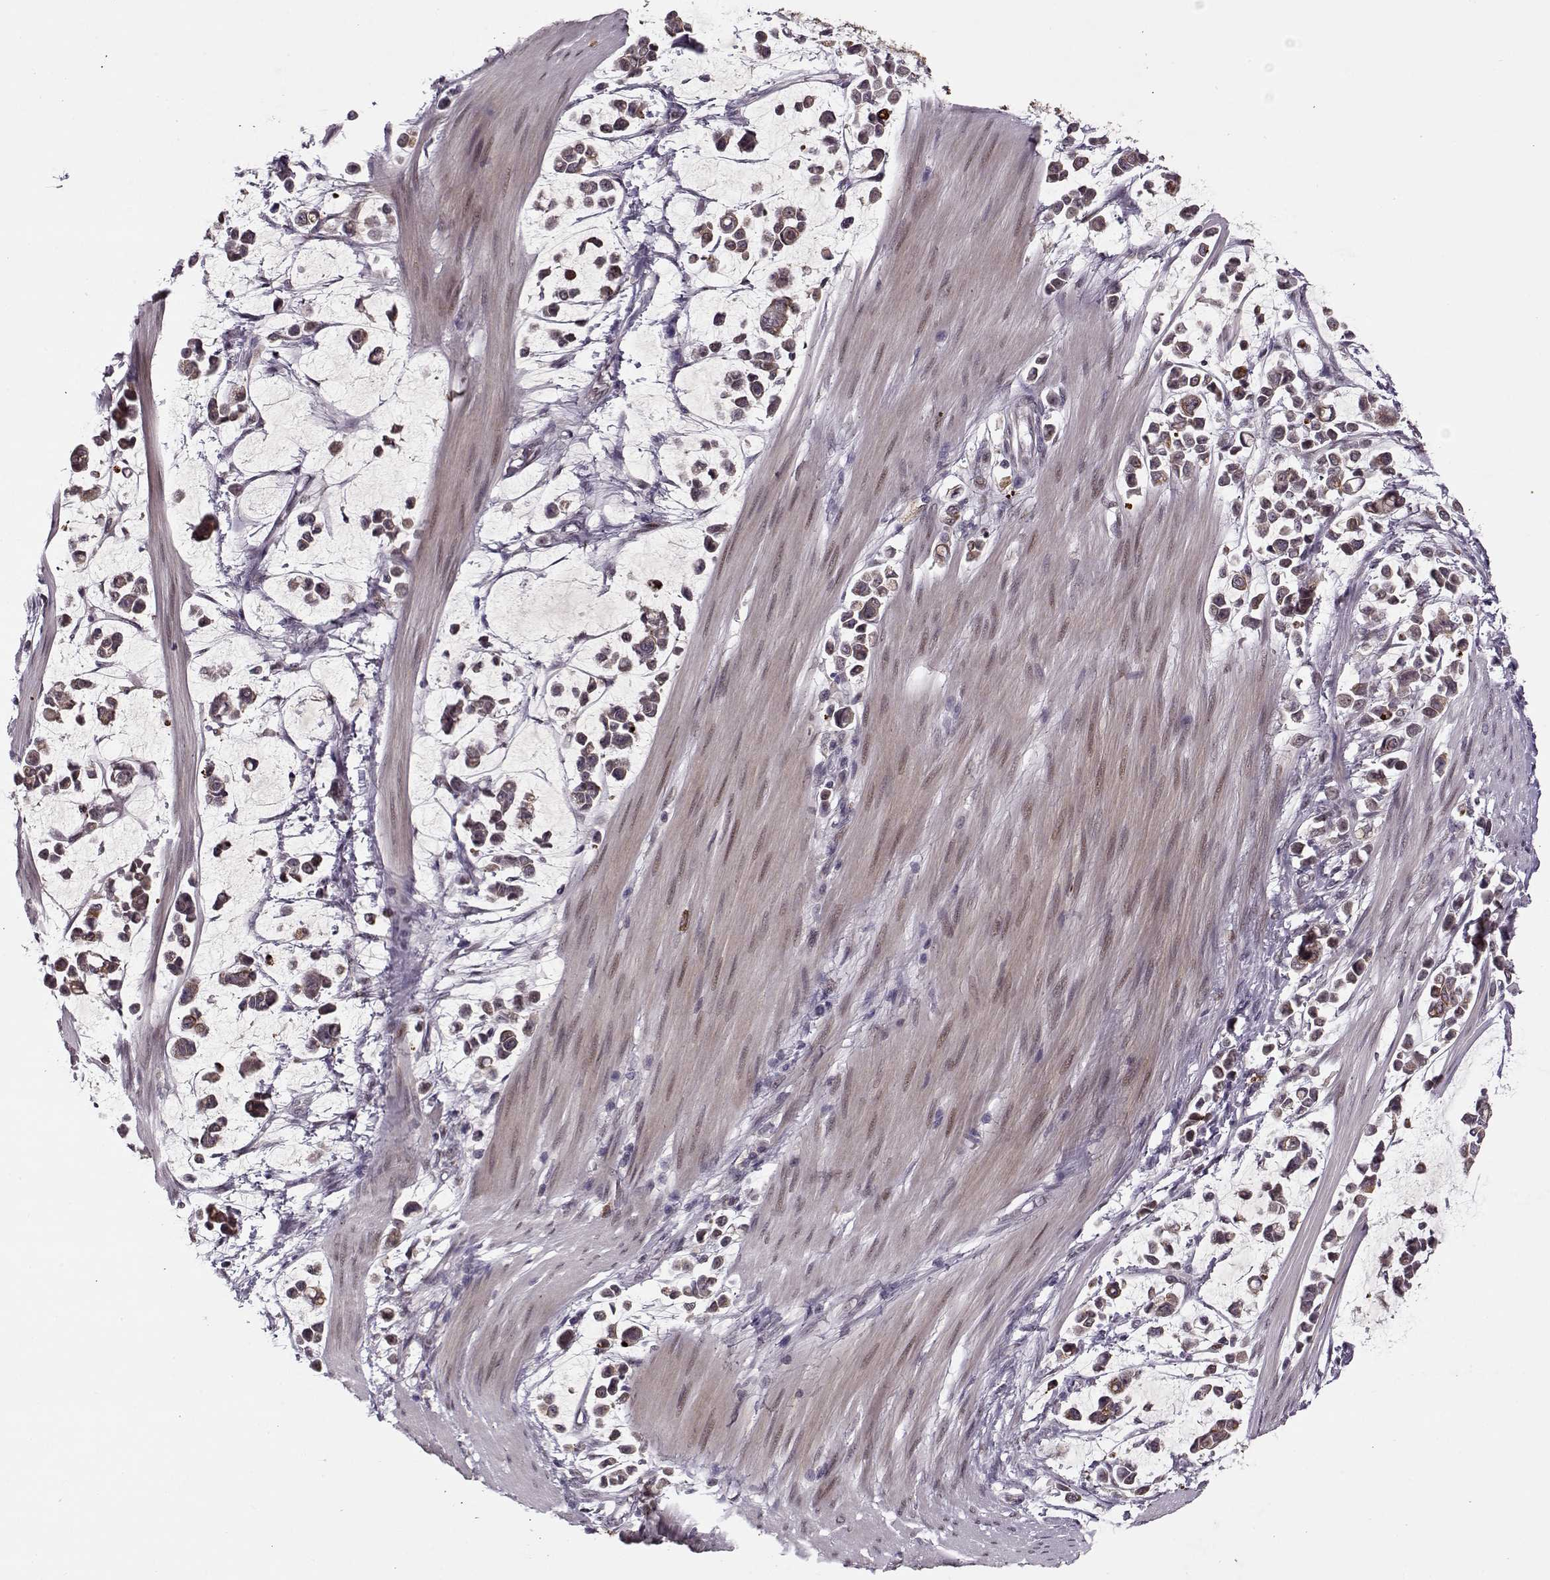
{"staining": {"intensity": "strong", "quantity": "<25%", "location": "cytoplasmic/membranous"}, "tissue": "stomach cancer", "cell_type": "Tumor cells", "image_type": "cancer", "snomed": [{"axis": "morphology", "description": "Adenocarcinoma, NOS"}, {"axis": "topography", "description": "Stomach"}], "caption": "IHC histopathology image of neoplastic tissue: human stomach cancer (adenocarcinoma) stained using immunohistochemistry reveals medium levels of strong protein expression localized specifically in the cytoplasmic/membranous of tumor cells, appearing as a cytoplasmic/membranous brown color.", "gene": "DENND4B", "patient": {"sex": "male", "age": 82}}